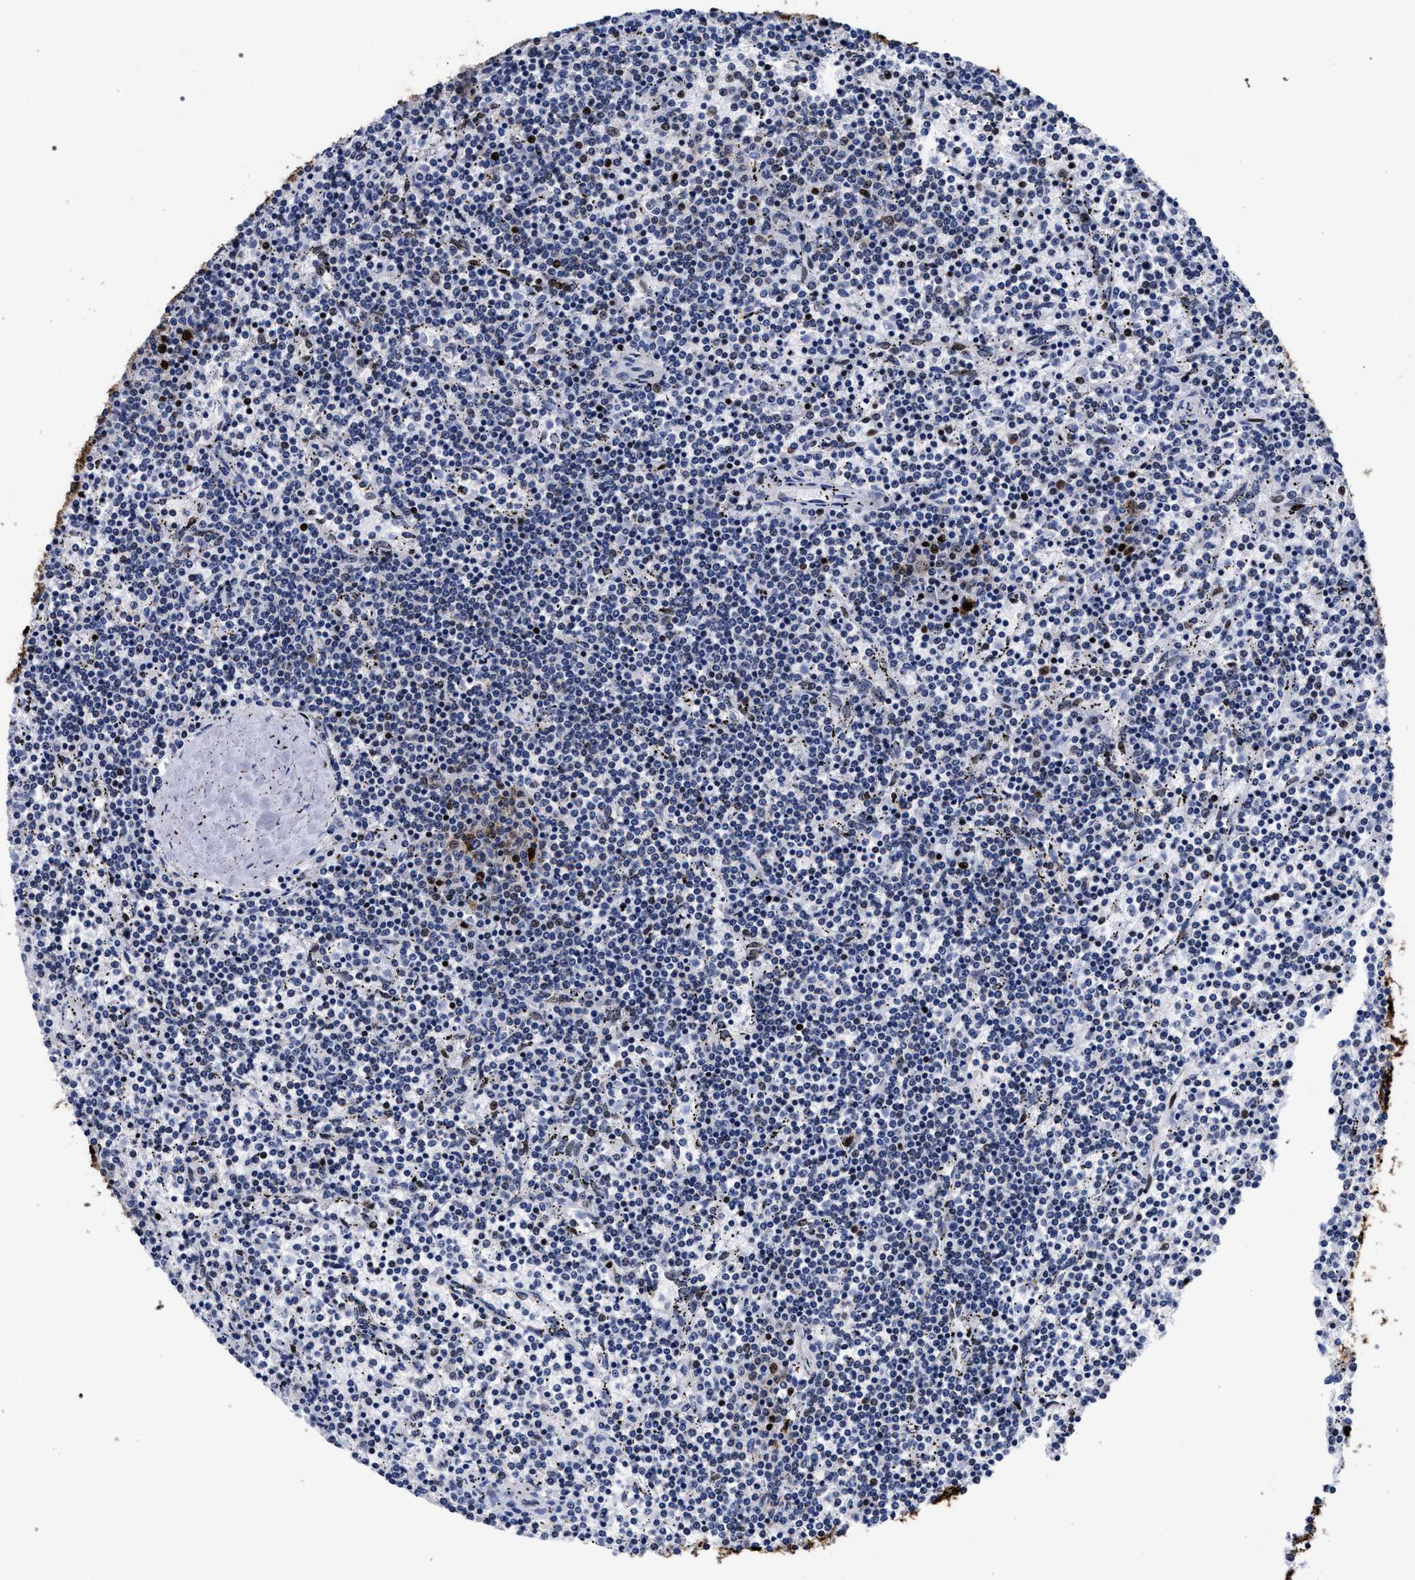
{"staining": {"intensity": "weak", "quantity": "<25%", "location": "cytoplasmic/membranous"}, "tissue": "lymphoma", "cell_type": "Tumor cells", "image_type": "cancer", "snomed": [{"axis": "morphology", "description": "Malignant lymphoma, non-Hodgkin's type, Low grade"}, {"axis": "topography", "description": "Spleen"}], "caption": "Low-grade malignant lymphoma, non-Hodgkin's type was stained to show a protein in brown. There is no significant expression in tumor cells.", "gene": "HNRNPA1", "patient": {"sex": "female", "age": 50}}